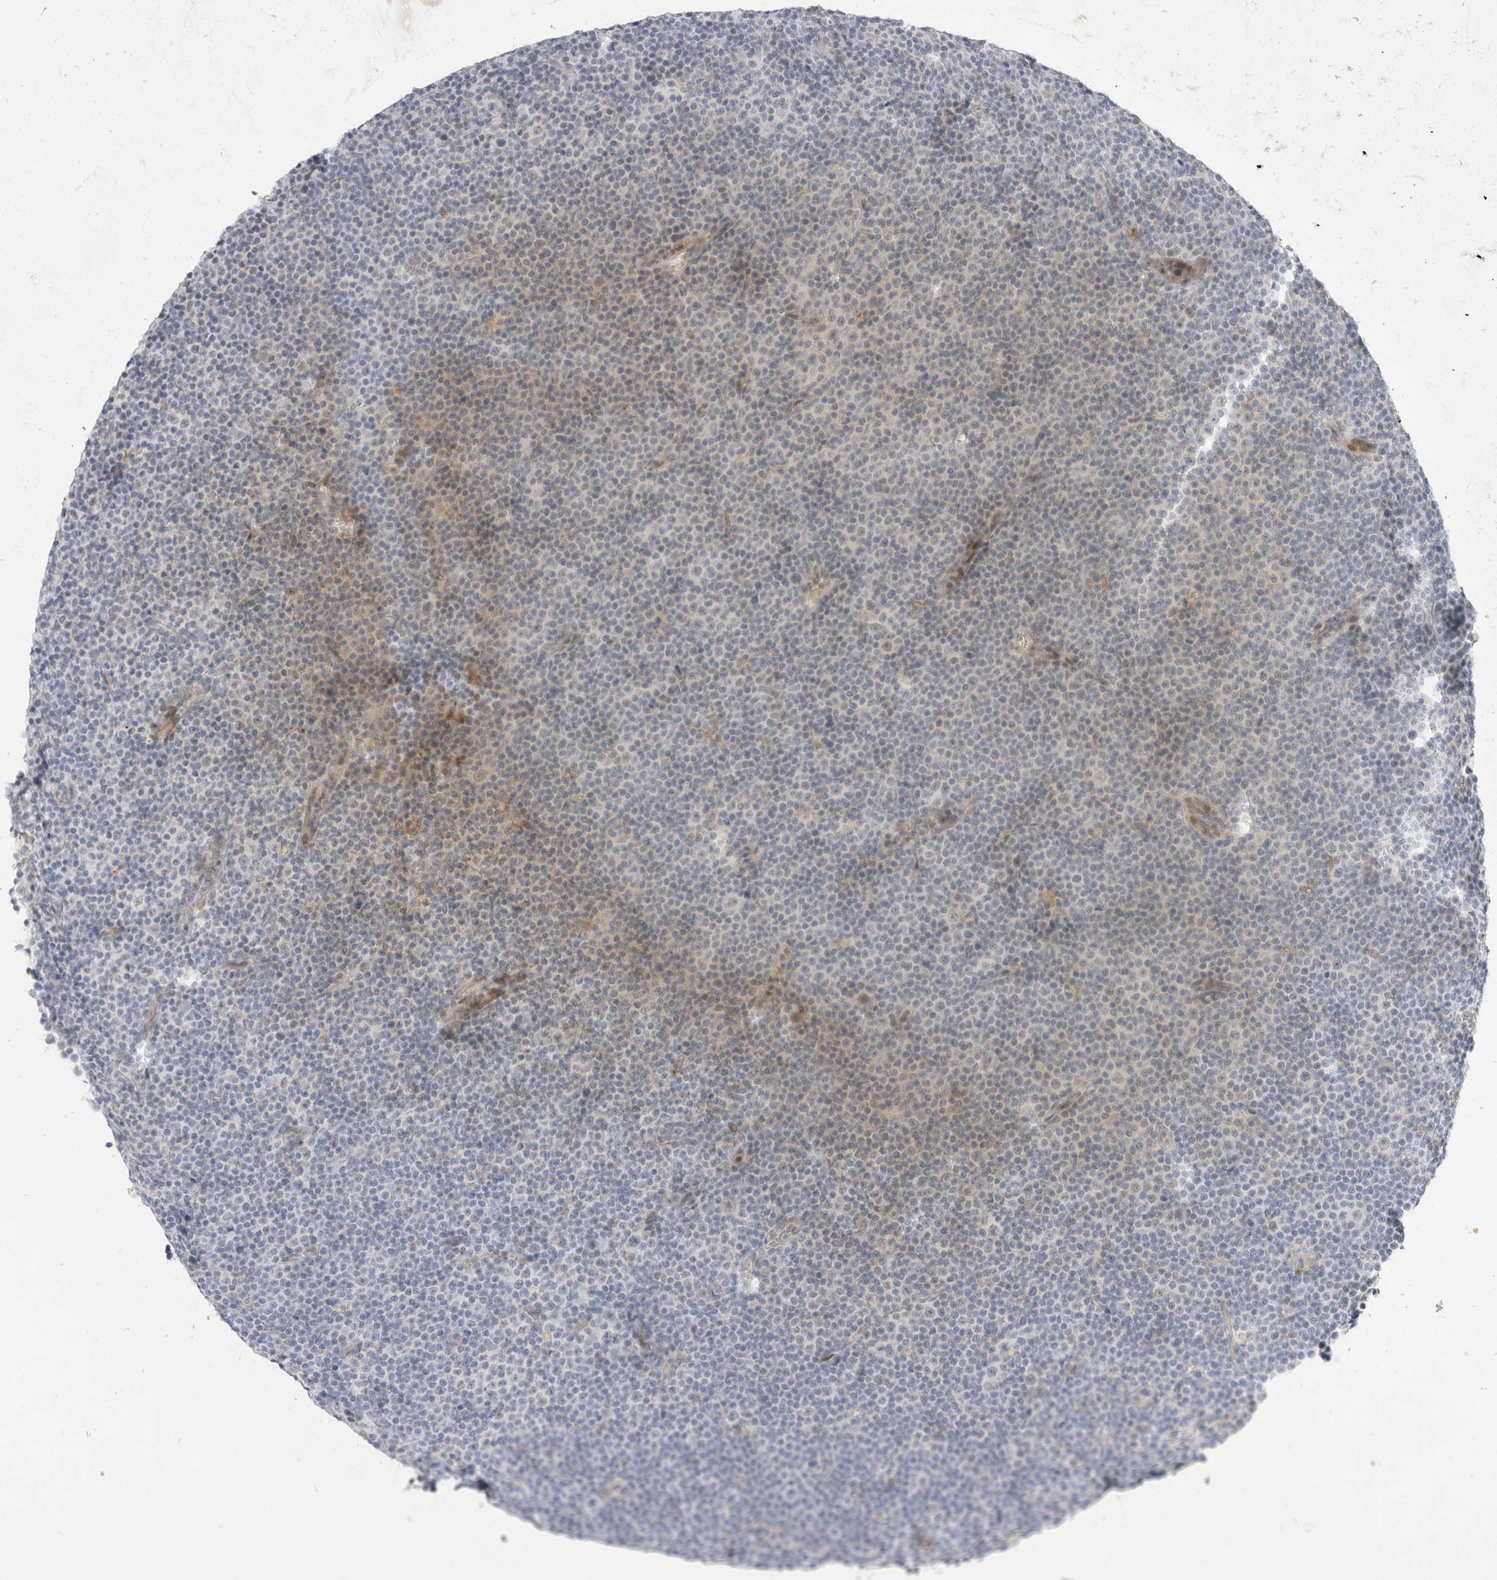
{"staining": {"intensity": "negative", "quantity": "none", "location": "none"}, "tissue": "lymphoma", "cell_type": "Tumor cells", "image_type": "cancer", "snomed": [{"axis": "morphology", "description": "Malignant lymphoma, non-Hodgkin's type, Low grade"}, {"axis": "topography", "description": "Lymph node"}], "caption": "Tumor cells are negative for protein expression in human malignant lymphoma, non-Hodgkin's type (low-grade).", "gene": "TOM1L2", "patient": {"sex": "female", "age": 67}}